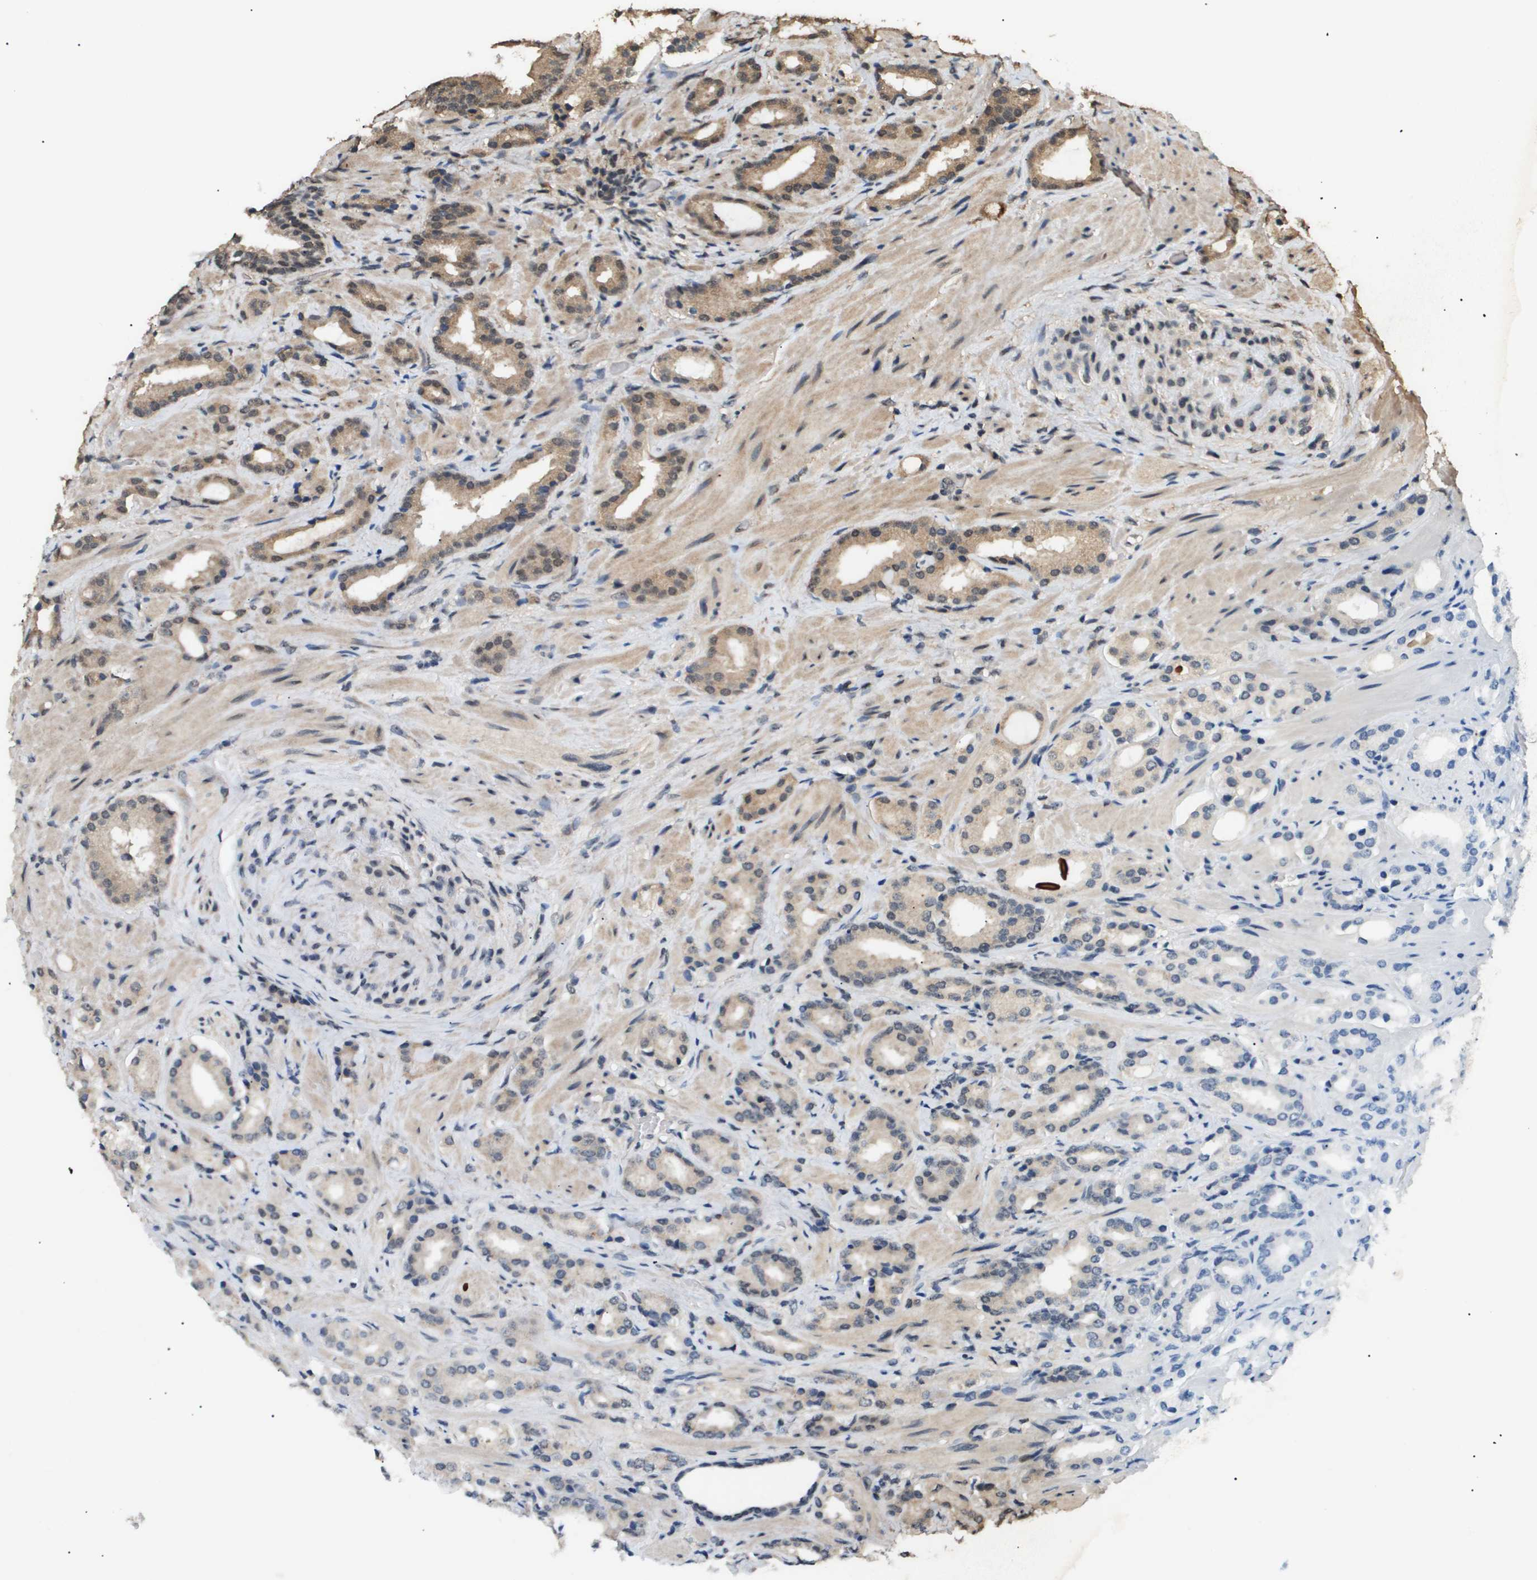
{"staining": {"intensity": "weak", "quantity": ">75%", "location": "cytoplasmic/membranous"}, "tissue": "prostate cancer", "cell_type": "Tumor cells", "image_type": "cancer", "snomed": [{"axis": "morphology", "description": "Adenocarcinoma, High grade"}, {"axis": "topography", "description": "Prostate"}], "caption": "Weak cytoplasmic/membranous staining for a protein is seen in approximately >75% of tumor cells of prostate cancer using immunohistochemistry.", "gene": "ING1", "patient": {"sex": "male", "age": 64}}